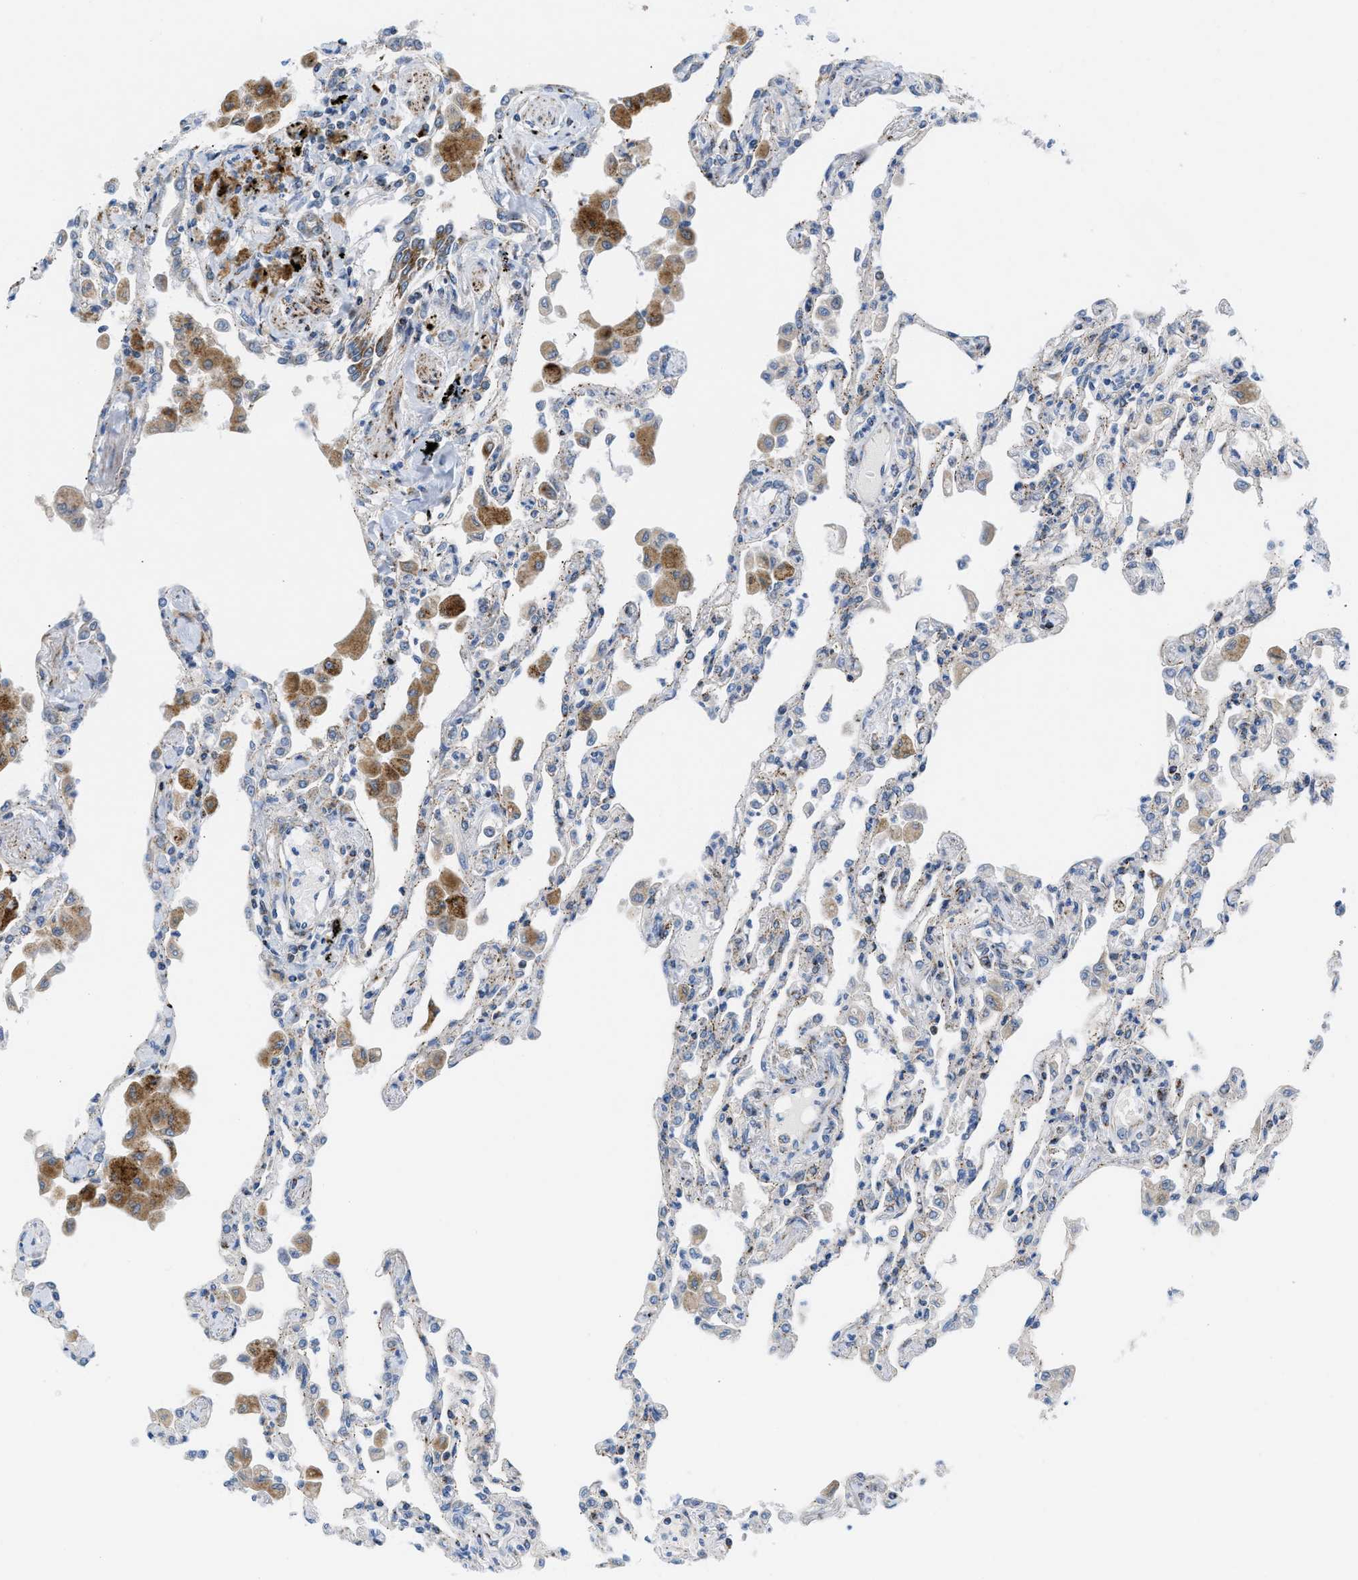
{"staining": {"intensity": "weak", "quantity": "<25%", "location": "cytoplasmic/membranous"}, "tissue": "lung", "cell_type": "Alveolar cells", "image_type": "normal", "snomed": [{"axis": "morphology", "description": "Normal tissue, NOS"}, {"axis": "topography", "description": "Bronchus"}, {"axis": "topography", "description": "Lung"}], "caption": "Immunohistochemistry photomicrograph of normal lung: human lung stained with DAB (3,3'-diaminobenzidine) exhibits no significant protein staining in alveolar cells.", "gene": "RBBP9", "patient": {"sex": "female", "age": 49}}